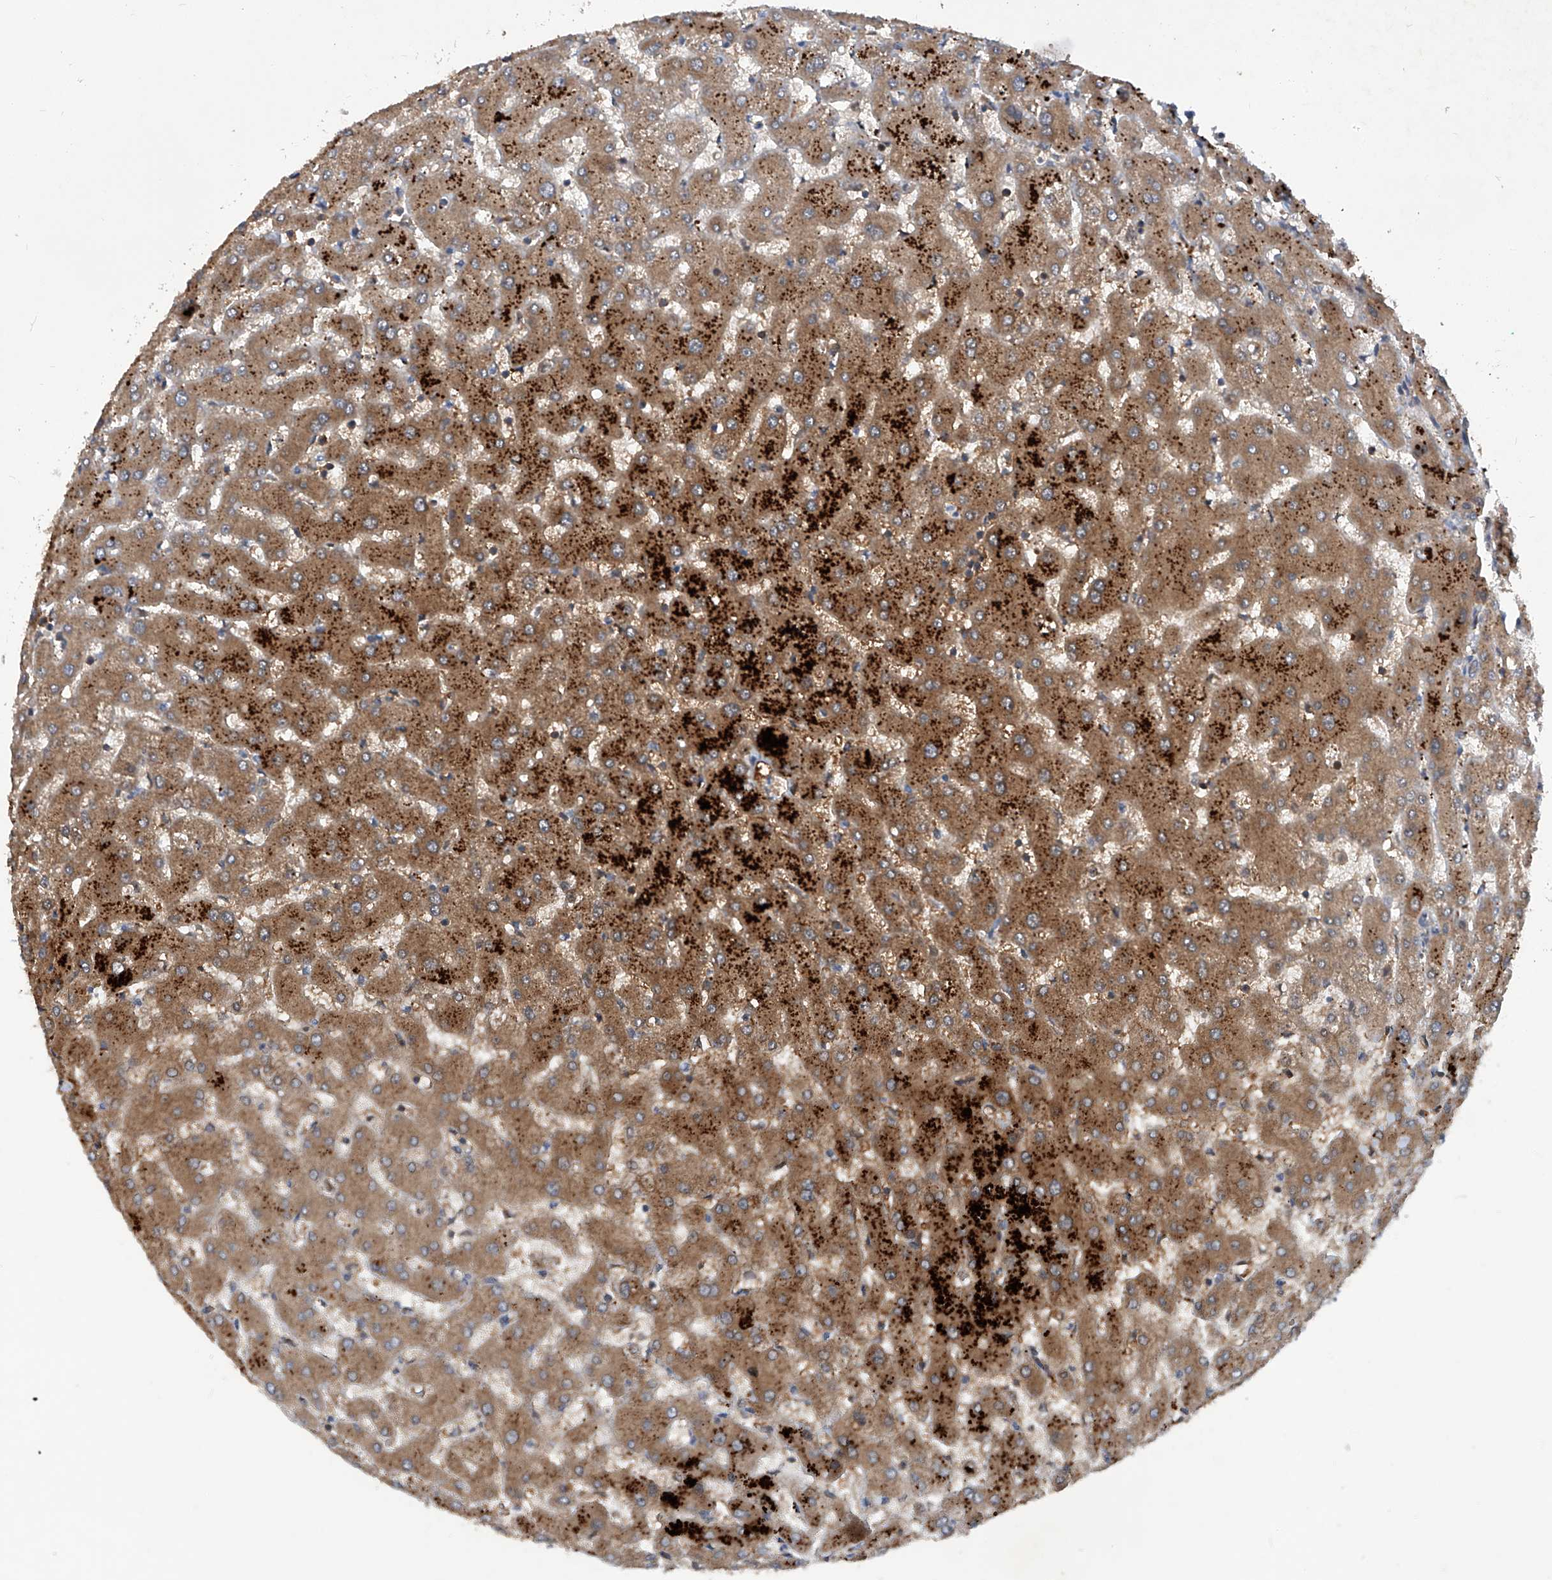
{"staining": {"intensity": "moderate", "quantity": "25%-75%", "location": "cytoplasmic/membranous"}, "tissue": "liver", "cell_type": "Cholangiocytes", "image_type": "normal", "snomed": [{"axis": "morphology", "description": "Normal tissue, NOS"}, {"axis": "topography", "description": "Liver"}], "caption": "The histopathology image demonstrates immunohistochemical staining of normal liver. There is moderate cytoplasmic/membranous staining is seen in about 25%-75% of cholangiocytes.", "gene": "ASCC3", "patient": {"sex": "female", "age": 63}}